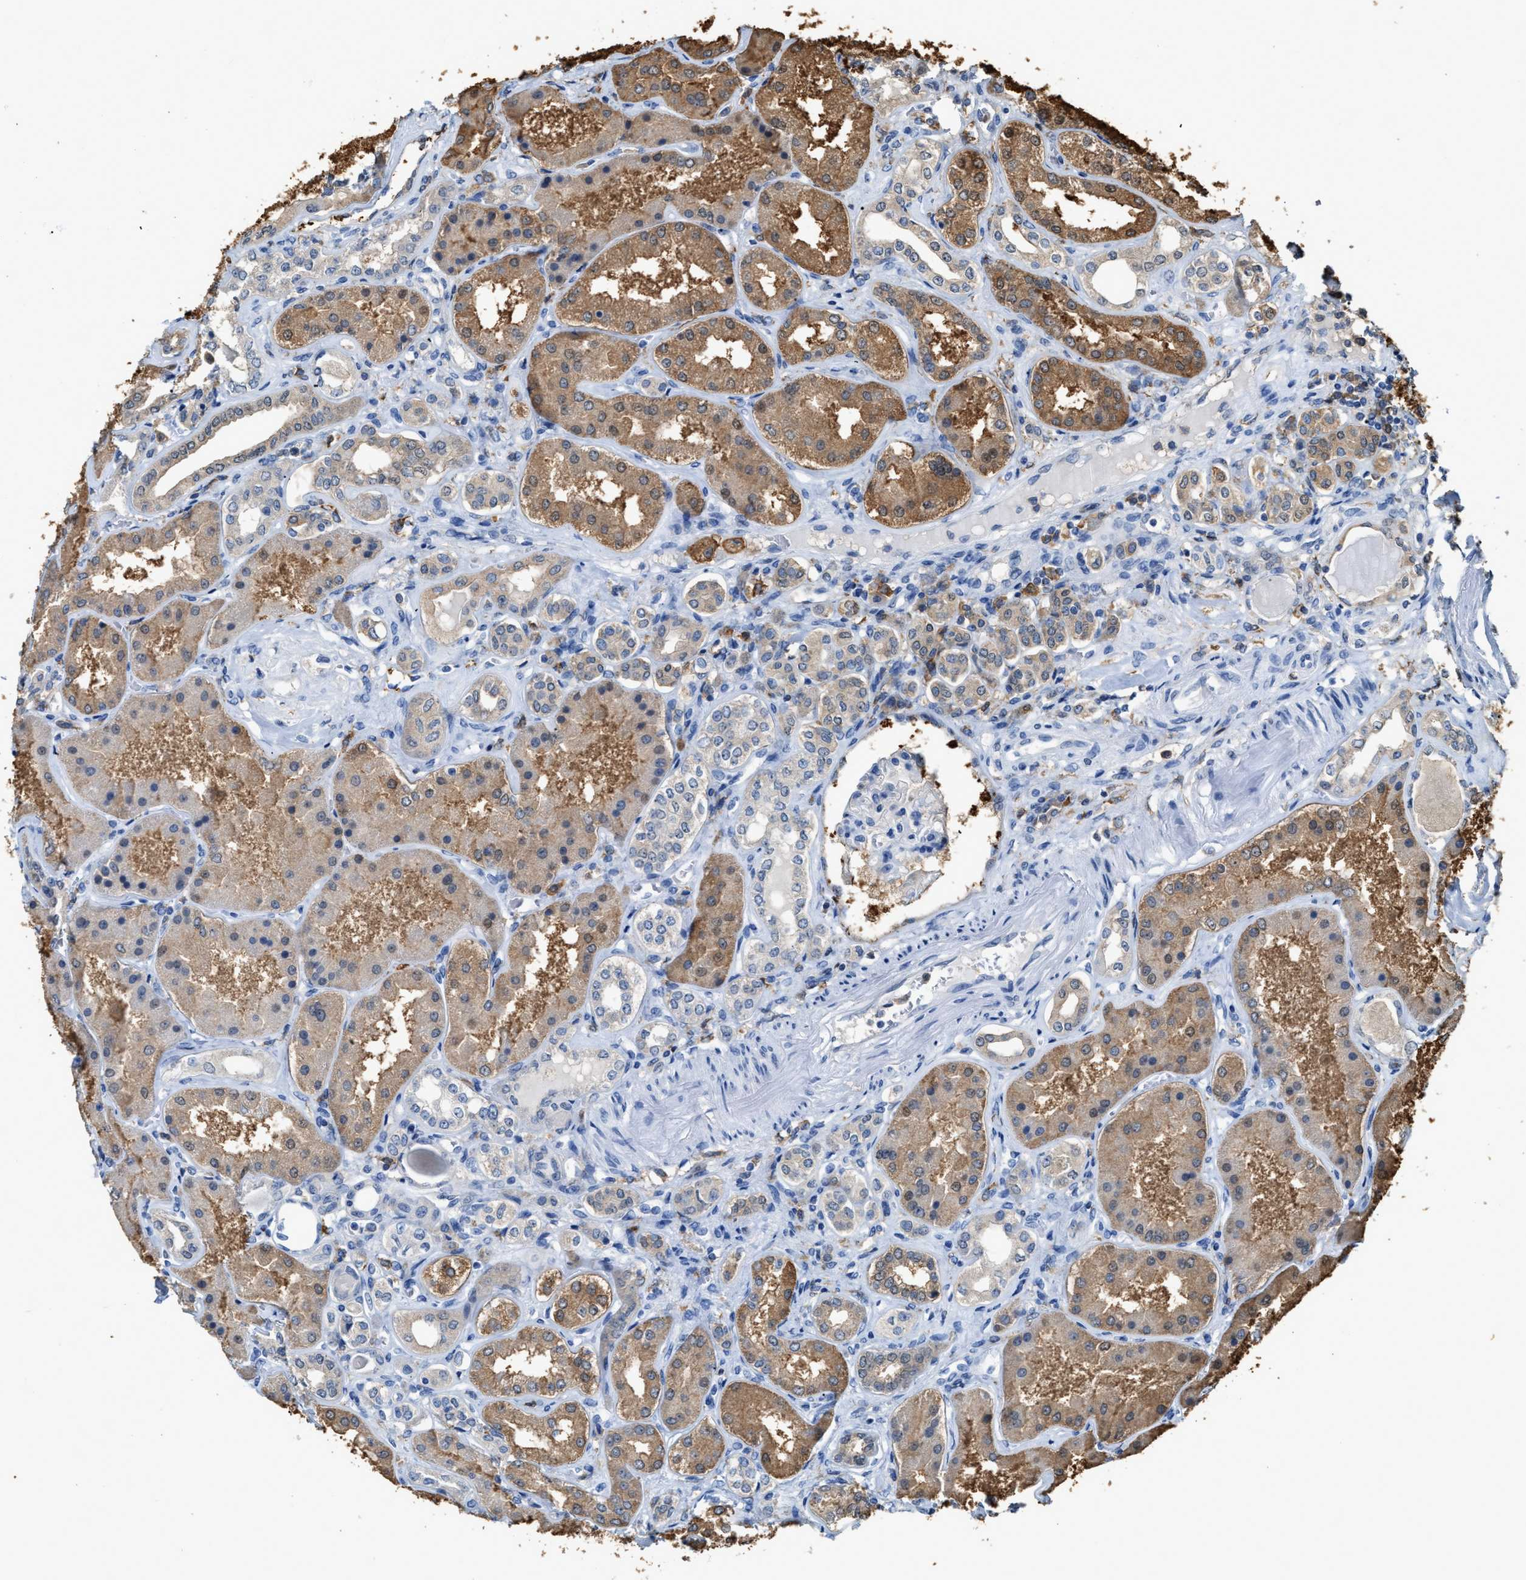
{"staining": {"intensity": "moderate", "quantity": "<25%", "location": "cytoplasmic/membranous"}, "tissue": "kidney", "cell_type": "Cells in glomeruli", "image_type": "normal", "snomed": [{"axis": "morphology", "description": "Normal tissue, NOS"}, {"axis": "topography", "description": "Kidney"}], "caption": "Cells in glomeruli show moderate cytoplasmic/membranous staining in approximately <25% of cells in unremarkable kidney. (IHC, brightfield microscopy, high magnification).", "gene": "GCN1", "patient": {"sex": "female", "age": 56}}